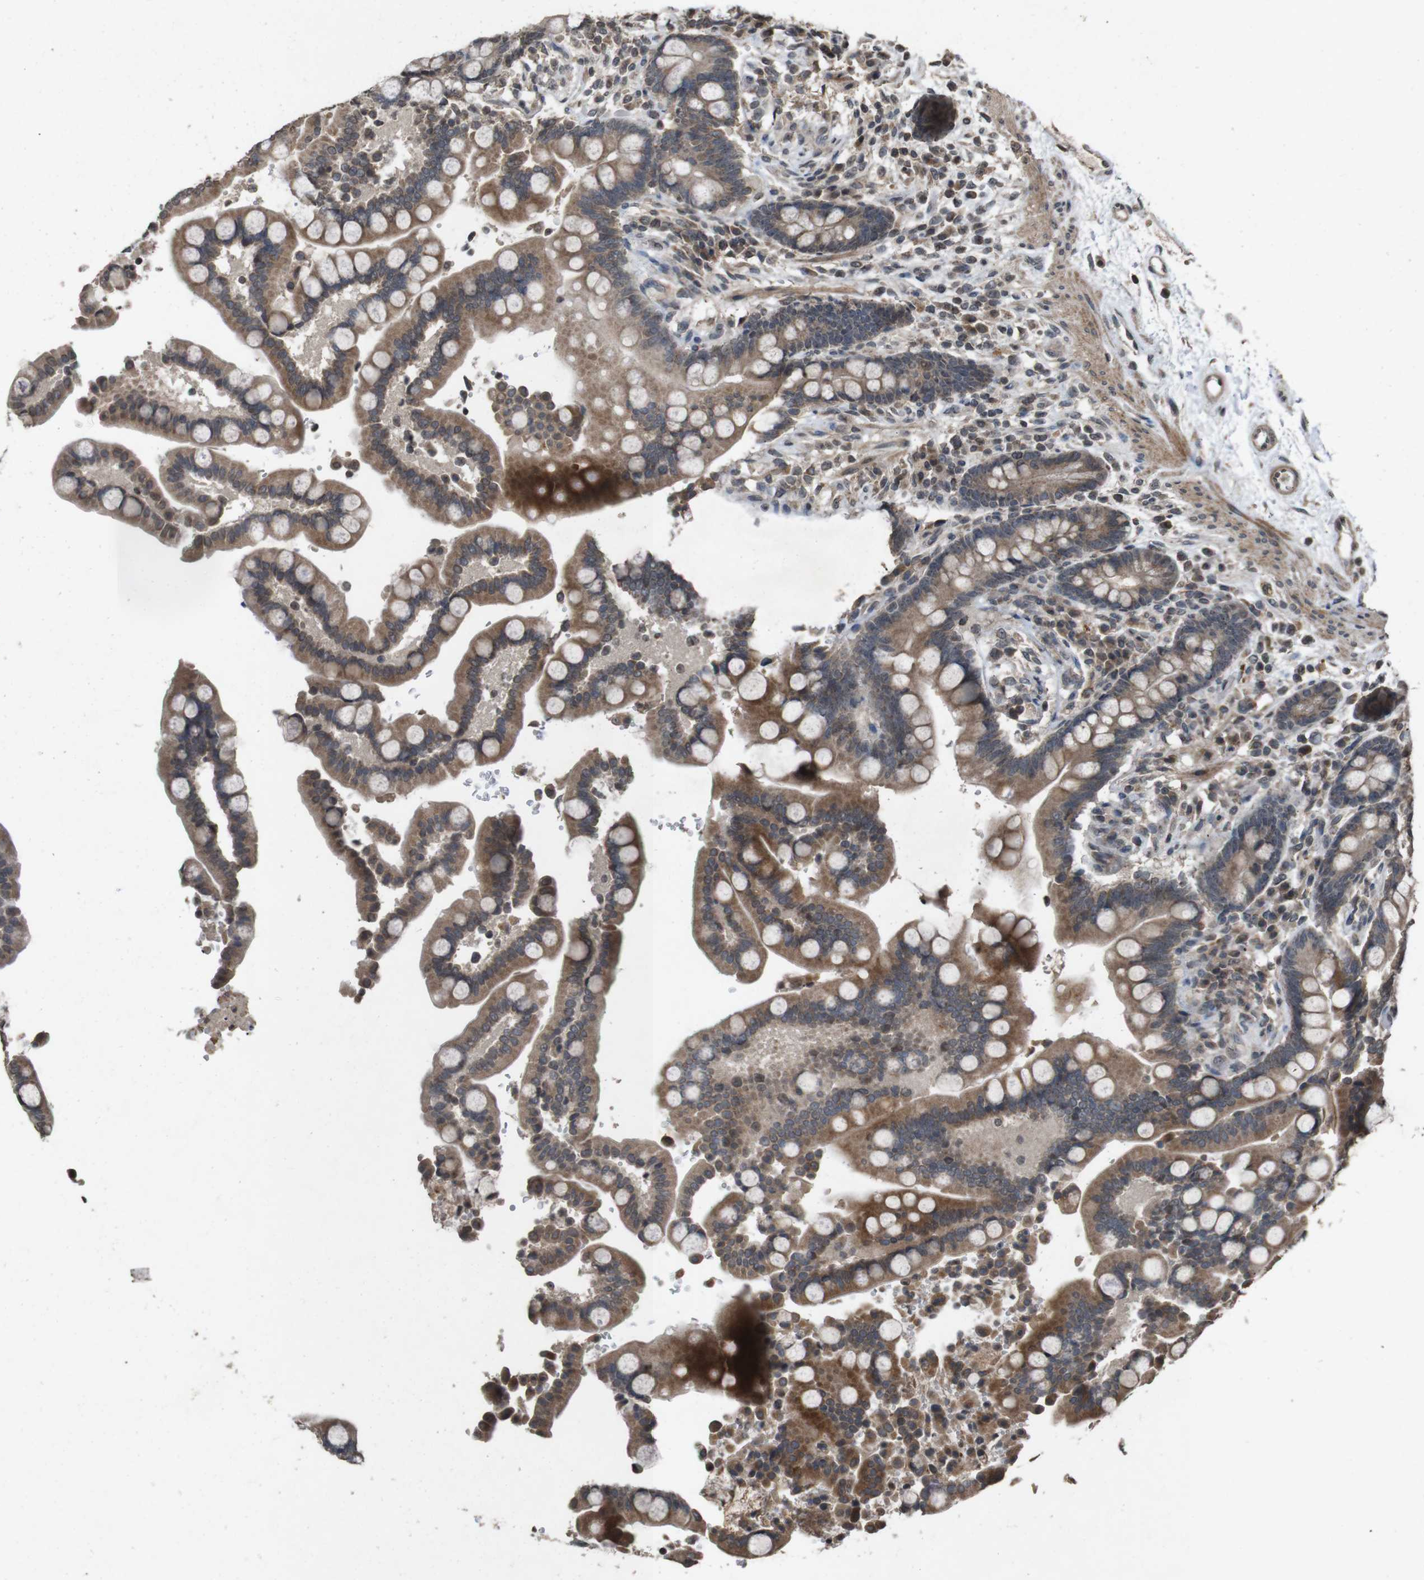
{"staining": {"intensity": "weak", "quantity": ">75%", "location": "cytoplasmic/membranous"}, "tissue": "colon", "cell_type": "Endothelial cells", "image_type": "normal", "snomed": [{"axis": "morphology", "description": "Normal tissue, NOS"}, {"axis": "topography", "description": "Colon"}], "caption": "Colon stained with DAB (3,3'-diaminobenzidine) immunohistochemistry (IHC) reveals low levels of weak cytoplasmic/membranous staining in about >75% of endothelial cells.", "gene": "SORL1", "patient": {"sex": "male", "age": 73}}